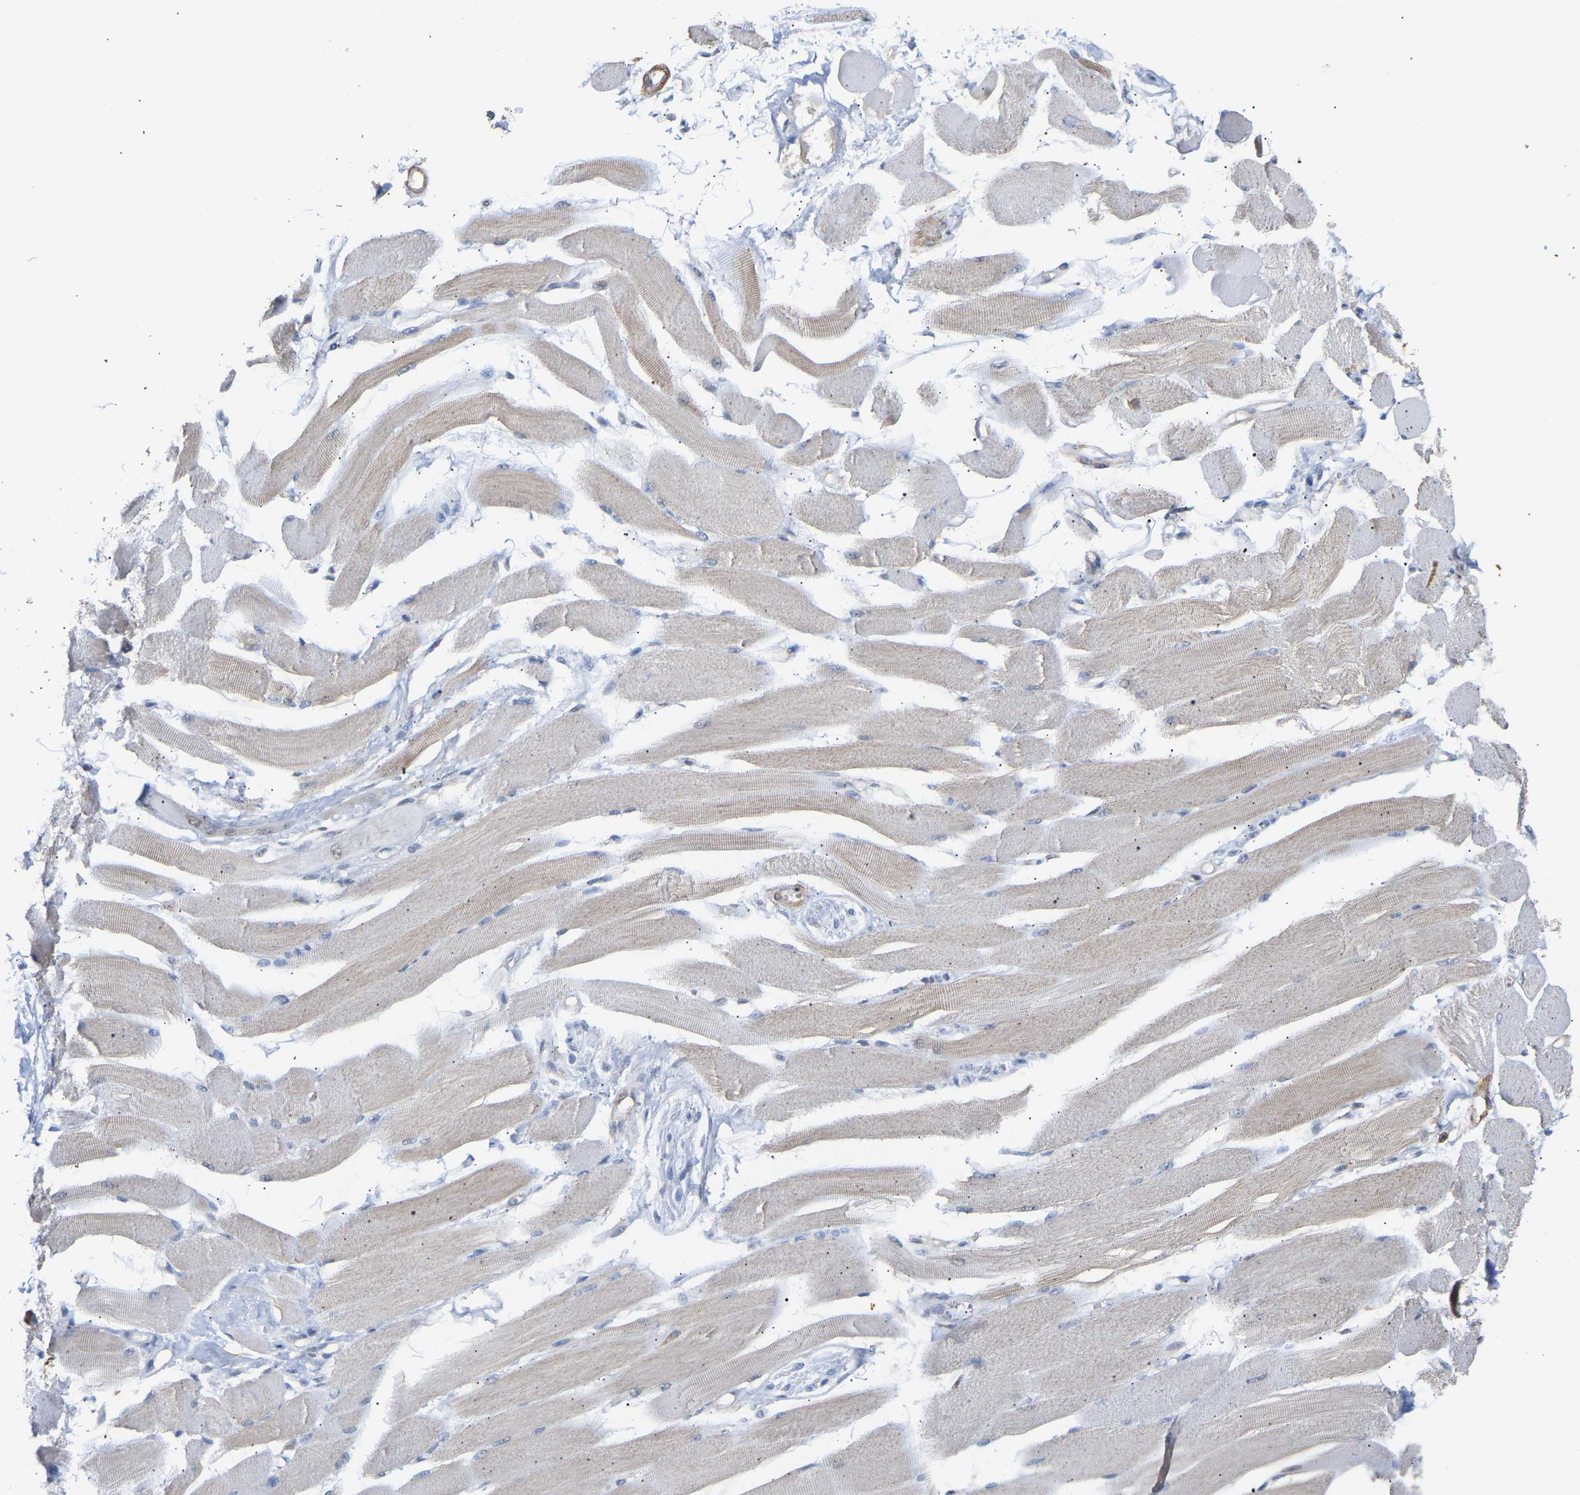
{"staining": {"intensity": "weak", "quantity": "<25%", "location": "cytoplasmic/membranous"}, "tissue": "skeletal muscle", "cell_type": "Myocytes", "image_type": "normal", "snomed": [{"axis": "morphology", "description": "Normal tissue, NOS"}, {"axis": "topography", "description": "Skeletal muscle"}, {"axis": "topography", "description": "Peripheral nerve tissue"}], "caption": "High magnification brightfield microscopy of normal skeletal muscle stained with DAB (3,3'-diaminobenzidine) (brown) and counterstained with hematoxylin (blue): myocytes show no significant positivity. (Brightfield microscopy of DAB immunohistochemistry (IHC) at high magnification).", "gene": "AMPH", "patient": {"sex": "female", "age": 84}}